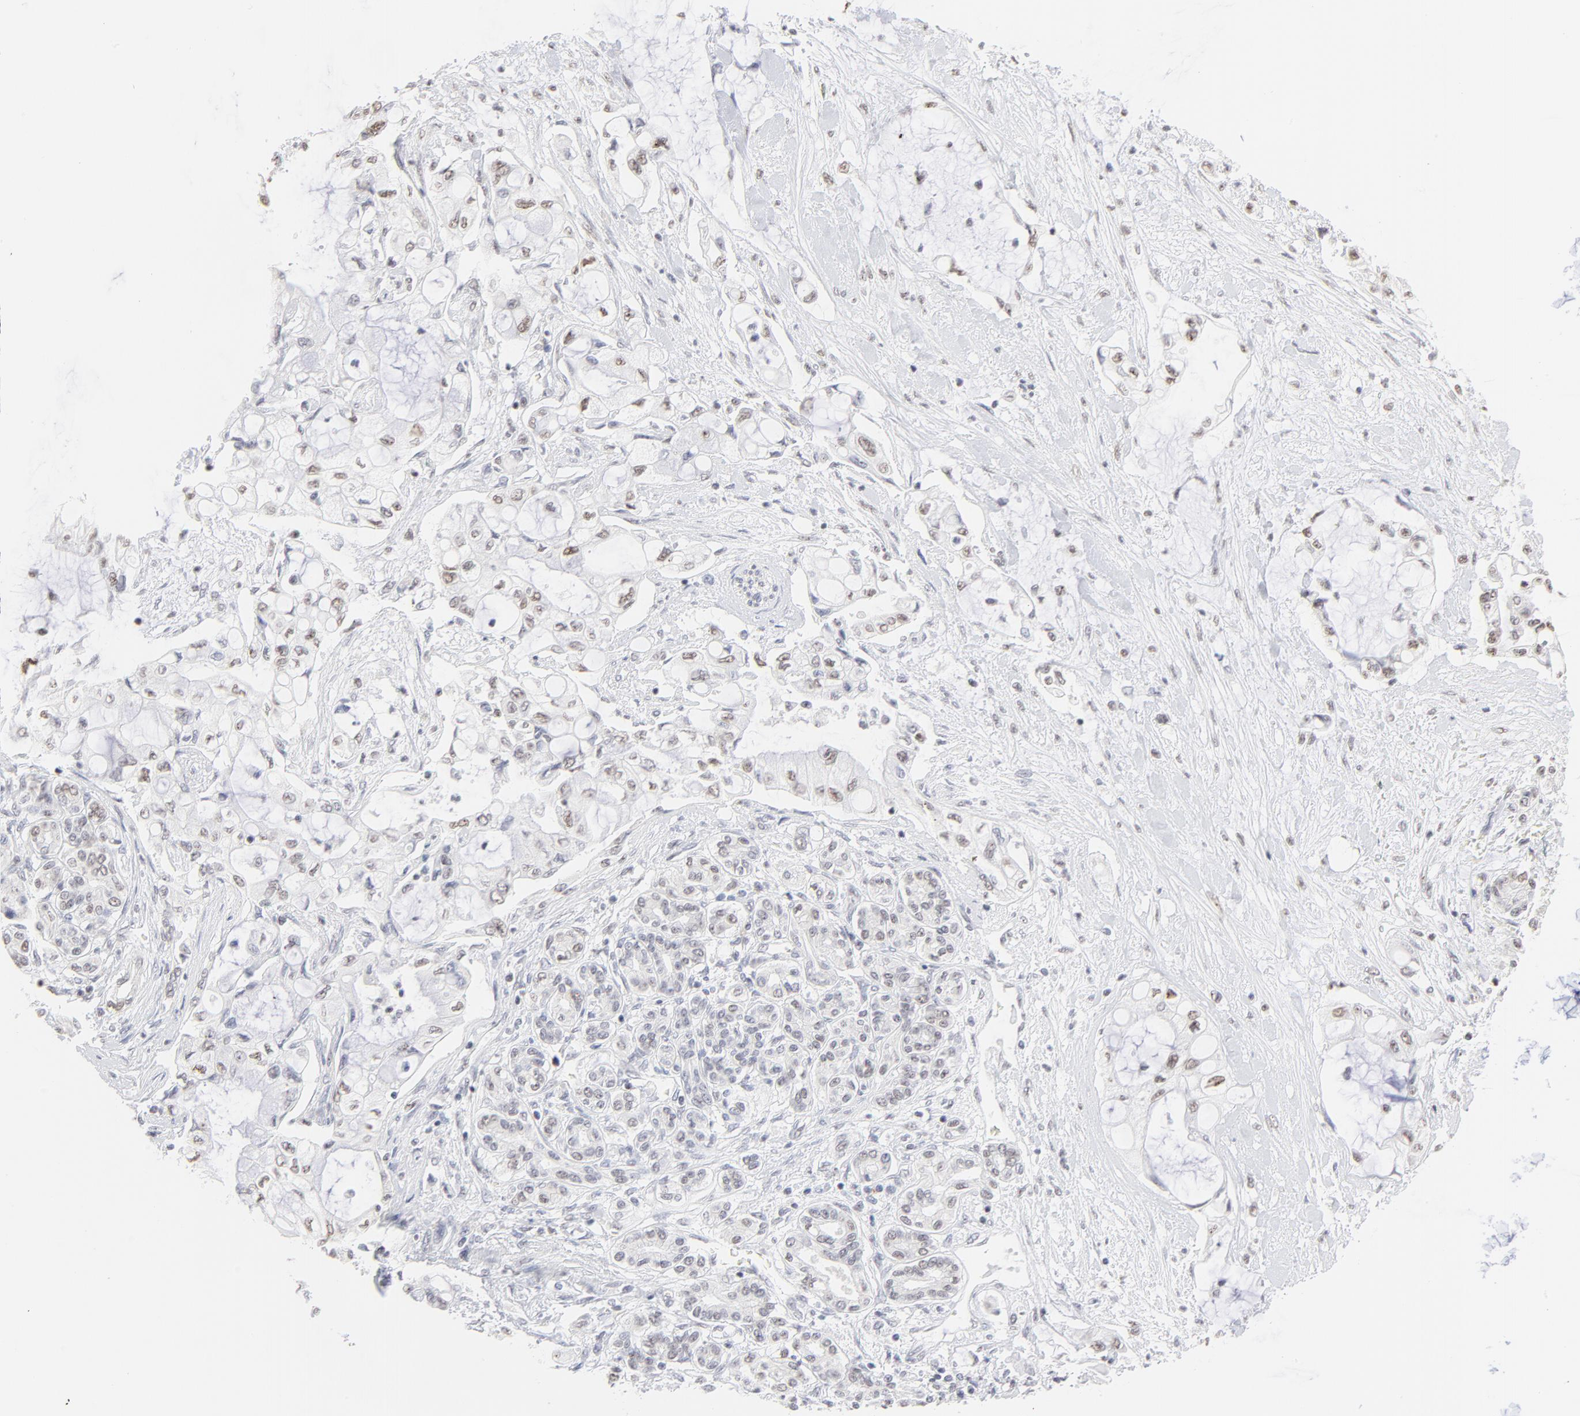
{"staining": {"intensity": "weak", "quantity": "<25%", "location": "nuclear"}, "tissue": "pancreatic cancer", "cell_type": "Tumor cells", "image_type": "cancer", "snomed": [{"axis": "morphology", "description": "Adenocarcinoma, NOS"}, {"axis": "topography", "description": "Pancreas"}], "caption": "Immunohistochemical staining of adenocarcinoma (pancreatic) exhibits no significant positivity in tumor cells.", "gene": "NFIL3", "patient": {"sex": "female", "age": 70}}